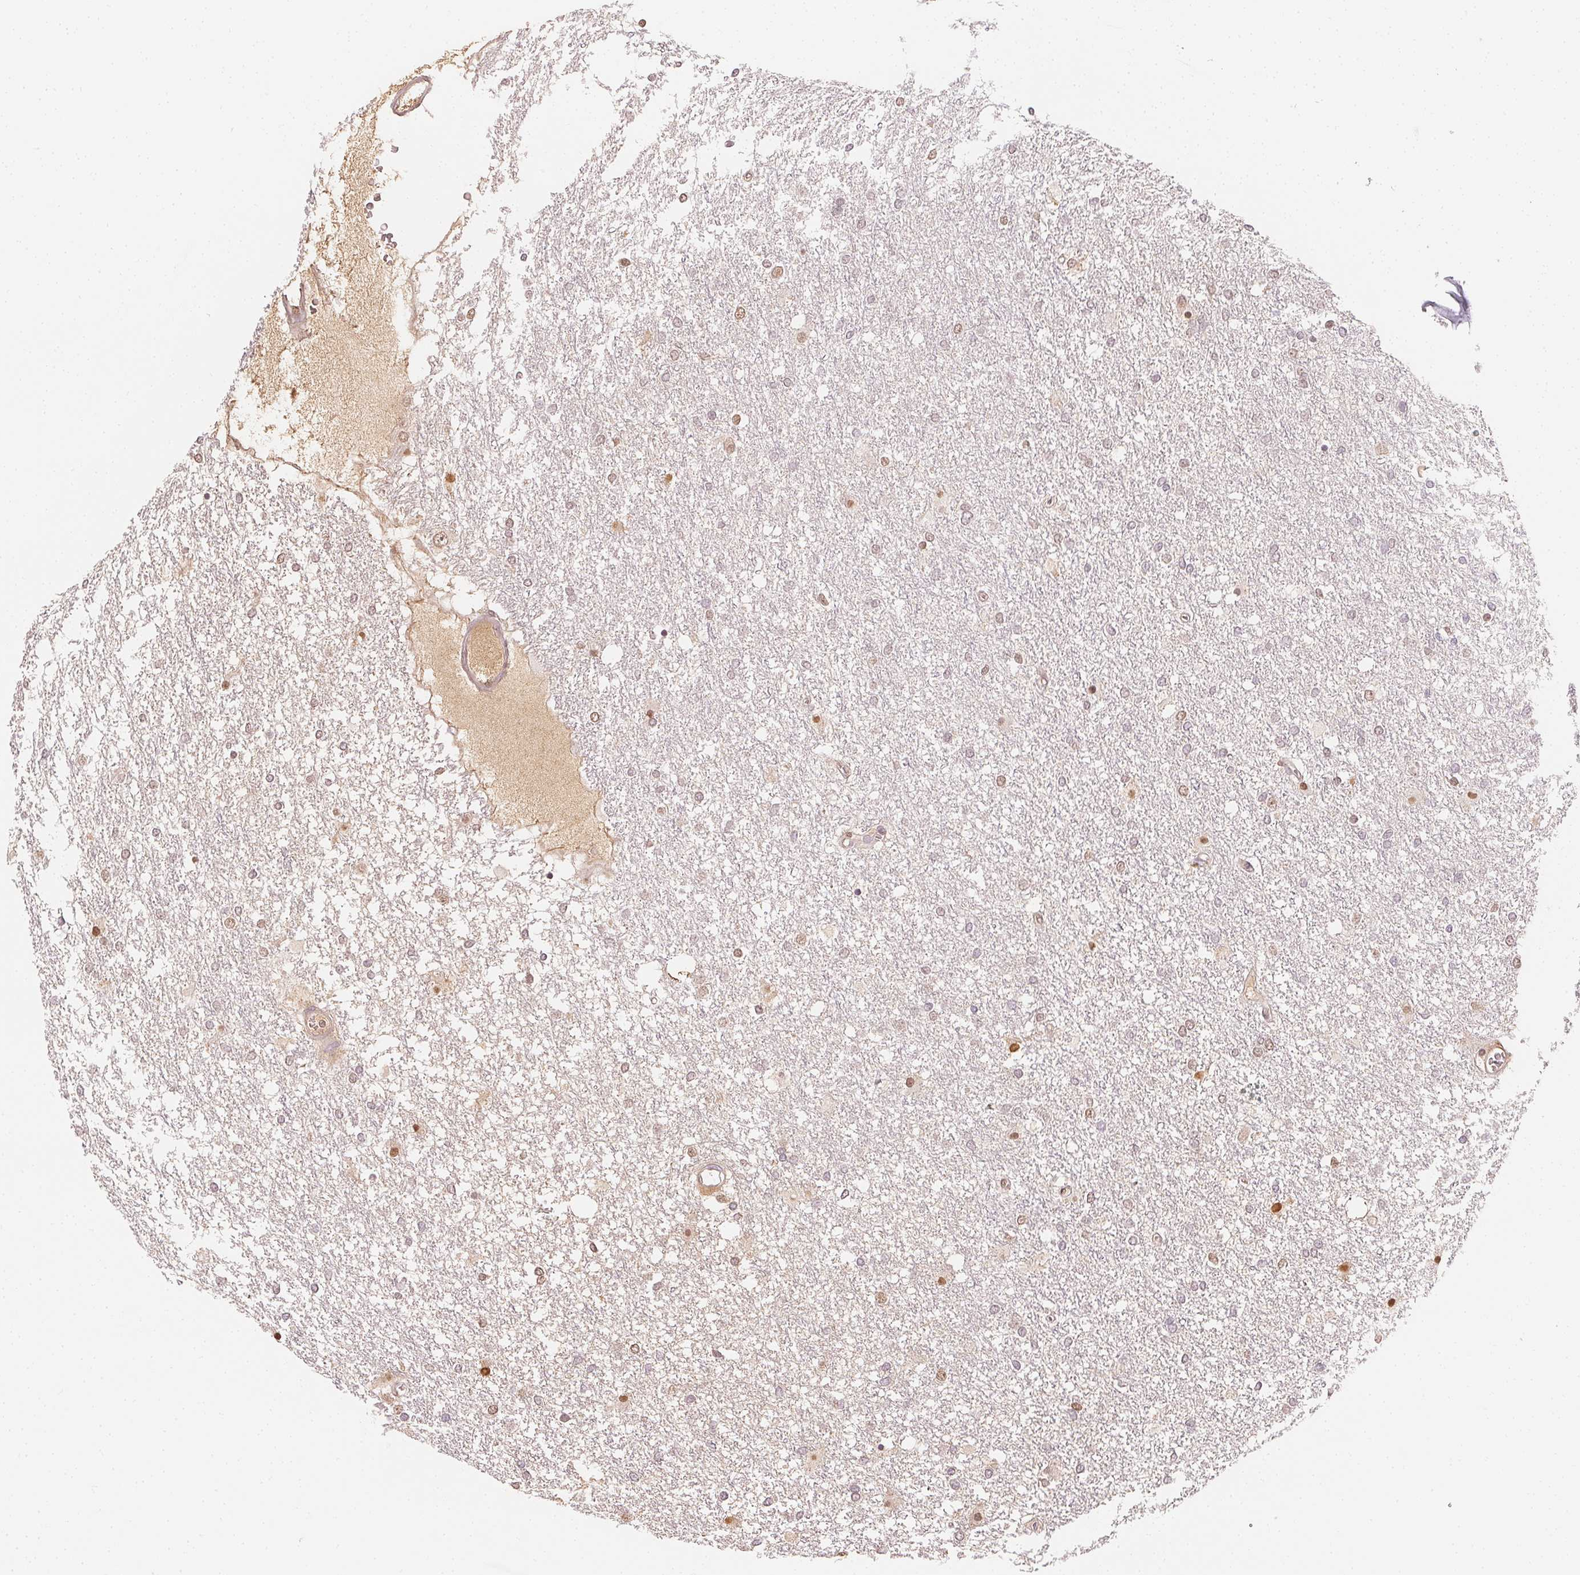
{"staining": {"intensity": "weak", "quantity": "25%-75%", "location": "nuclear"}, "tissue": "glioma", "cell_type": "Tumor cells", "image_type": "cancer", "snomed": [{"axis": "morphology", "description": "Glioma, malignant, High grade"}, {"axis": "topography", "description": "Brain"}], "caption": "Human glioma stained with a brown dye demonstrates weak nuclear positive positivity in about 25%-75% of tumor cells.", "gene": "AFM", "patient": {"sex": "female", "age": 61}}